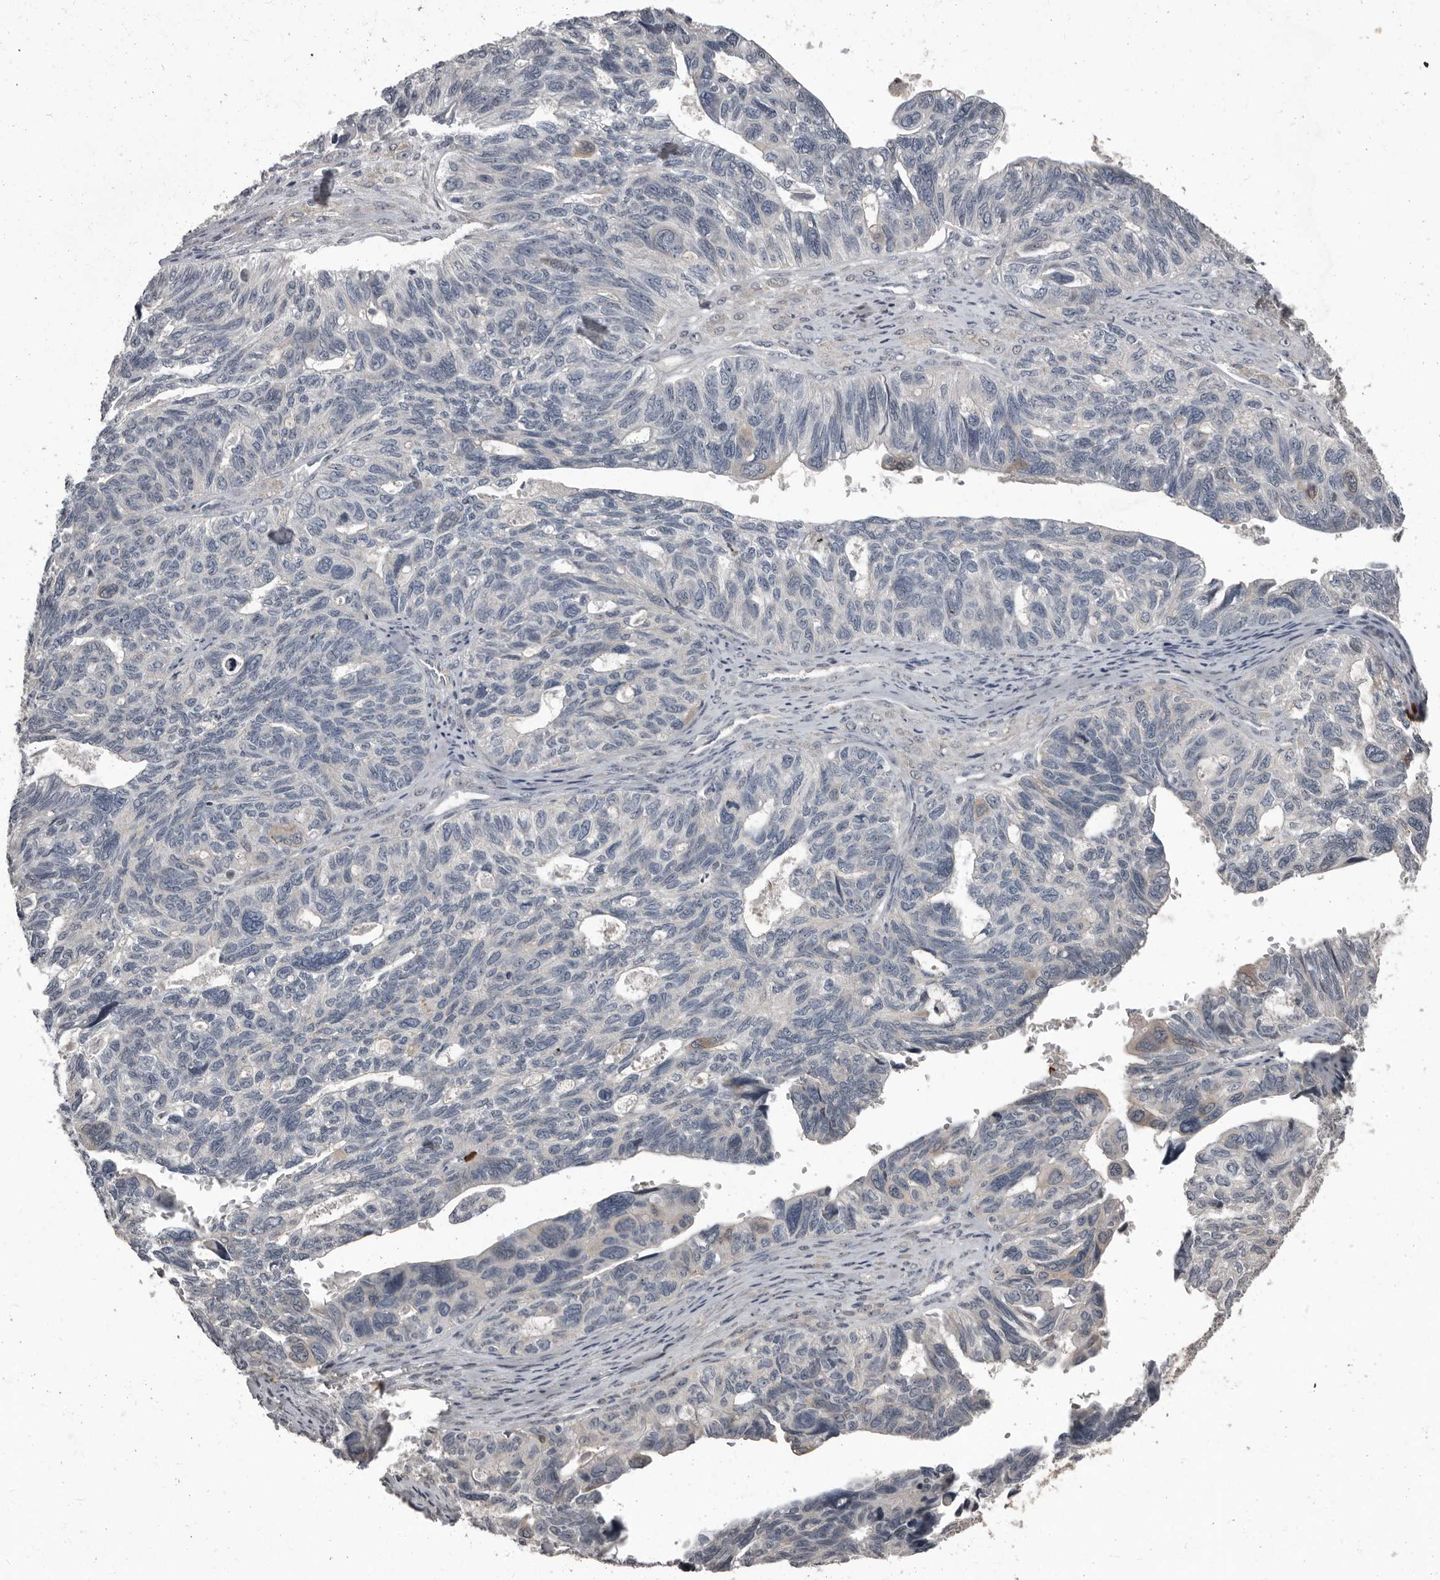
{"staining": {"intensity": "weak", "quantity": "<25%", "location": "cytoplasmic/membranous"}, "tissue": "ovarian cancer", "cell_type": "Tumor cells", "image_type": "cancer", "snomed": [{"axis": "morphology", "description": "Cystadenocarcinoma, serous, NOS"}, {"axis": "topography", "description": "Ovary"}], "caption": "This is an IHC histopathology image of human serous cystadenocarcinoma (ovarian). There is no positivity in tumor cells.", "gene": "GPR157", "patient": {"sex": "female", "age": 79}}